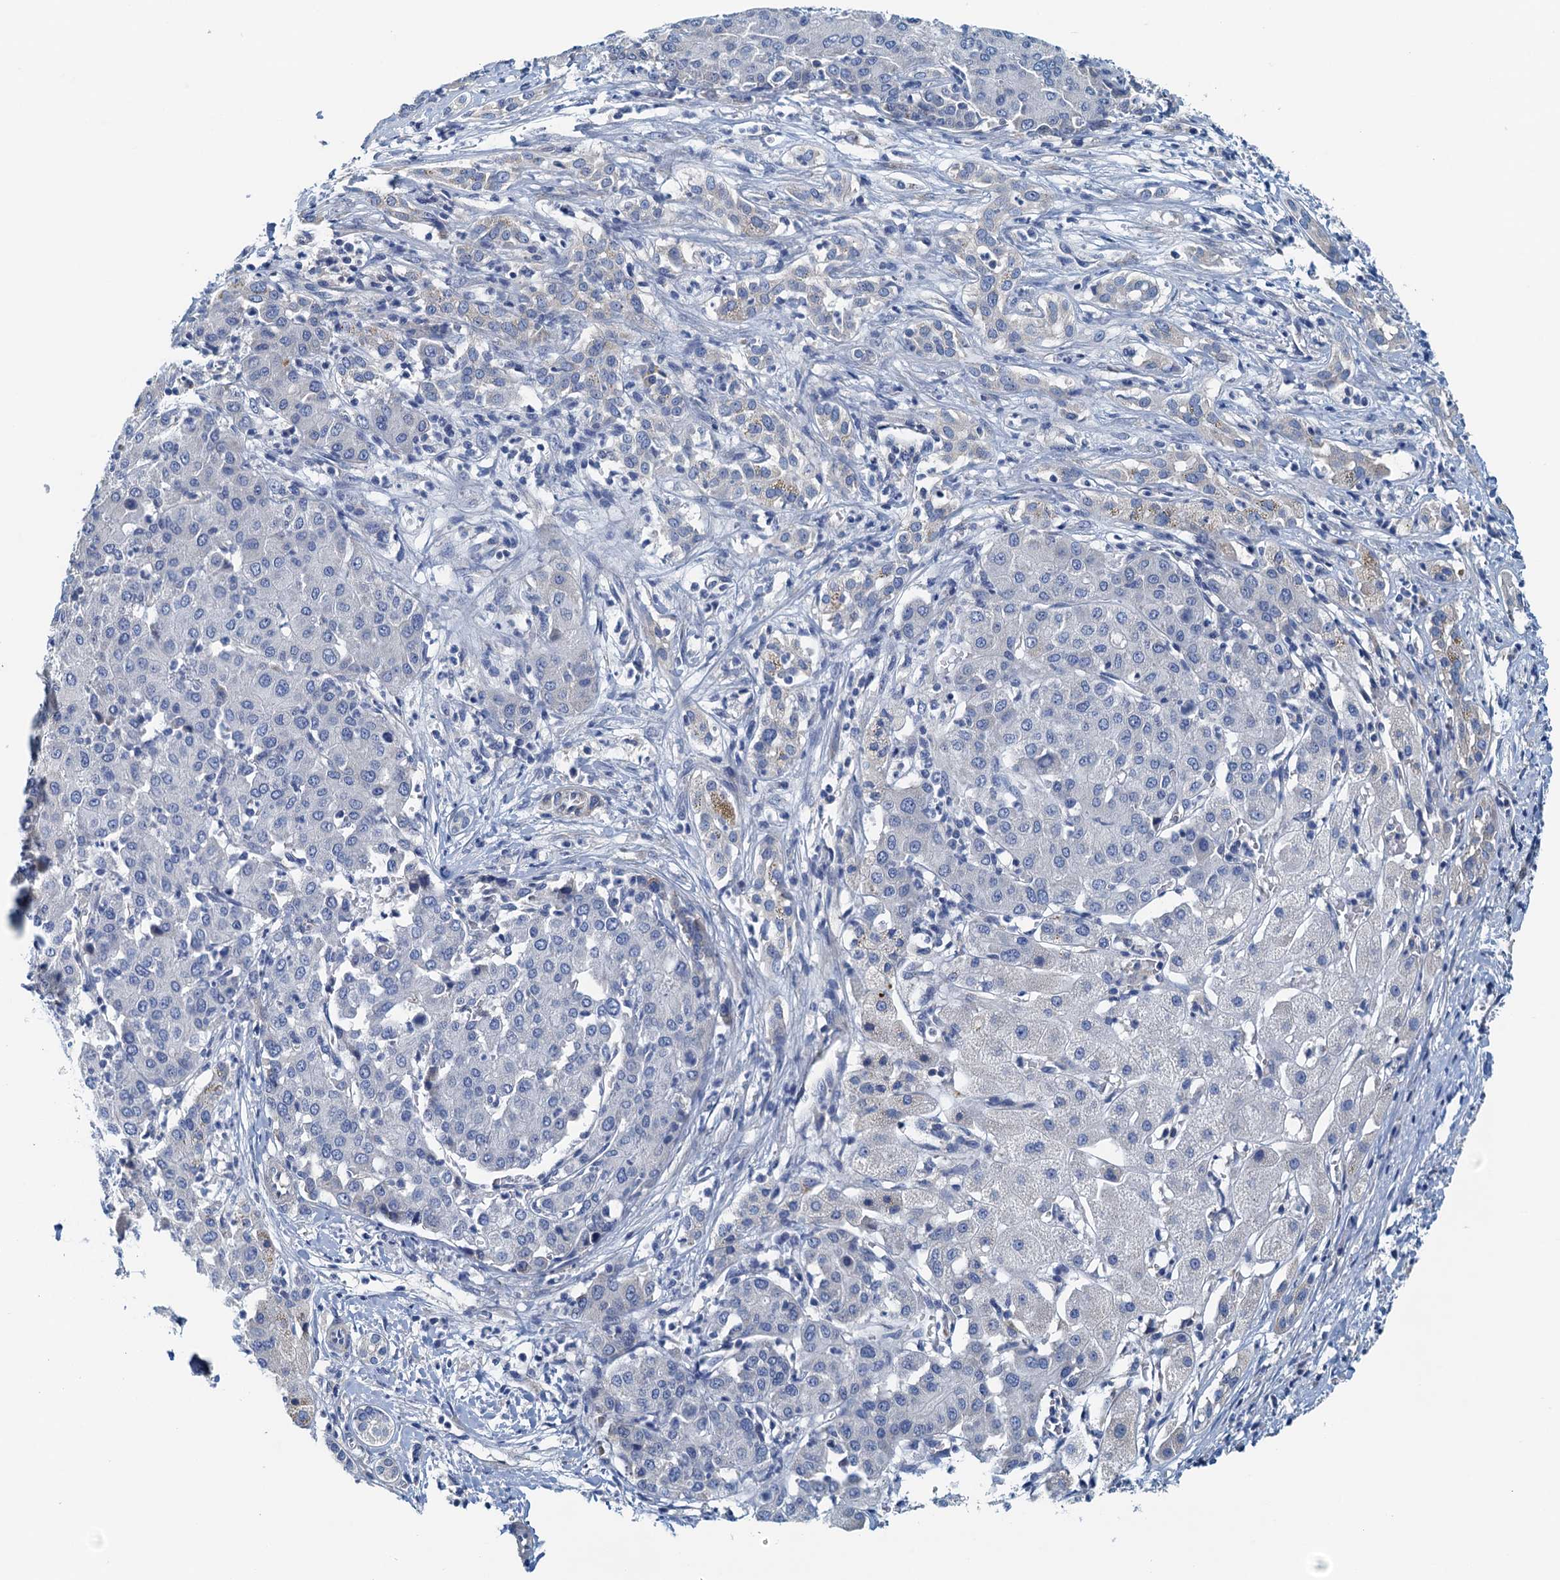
{"staining": {"intensity": "negative", "quantity": "none", "location": "none"}, "tissue": "liver cancer", "cell_type": "Tumor cells", "image_type": "cancer", "snomed": [{"axis": "morphology", "description": "Carcinoma, Hepatocellular, NOS"}, {"axis": "topography", "description": "Liver"}], "caption": "Immunohistochemistry of liver cancer (hepatocellular carcinoma) exhibits no positivity in tumor cells. Nuclei are stained in blue.", "gene": "DTD1", "patient": {"sex": "male", "age": 65}}